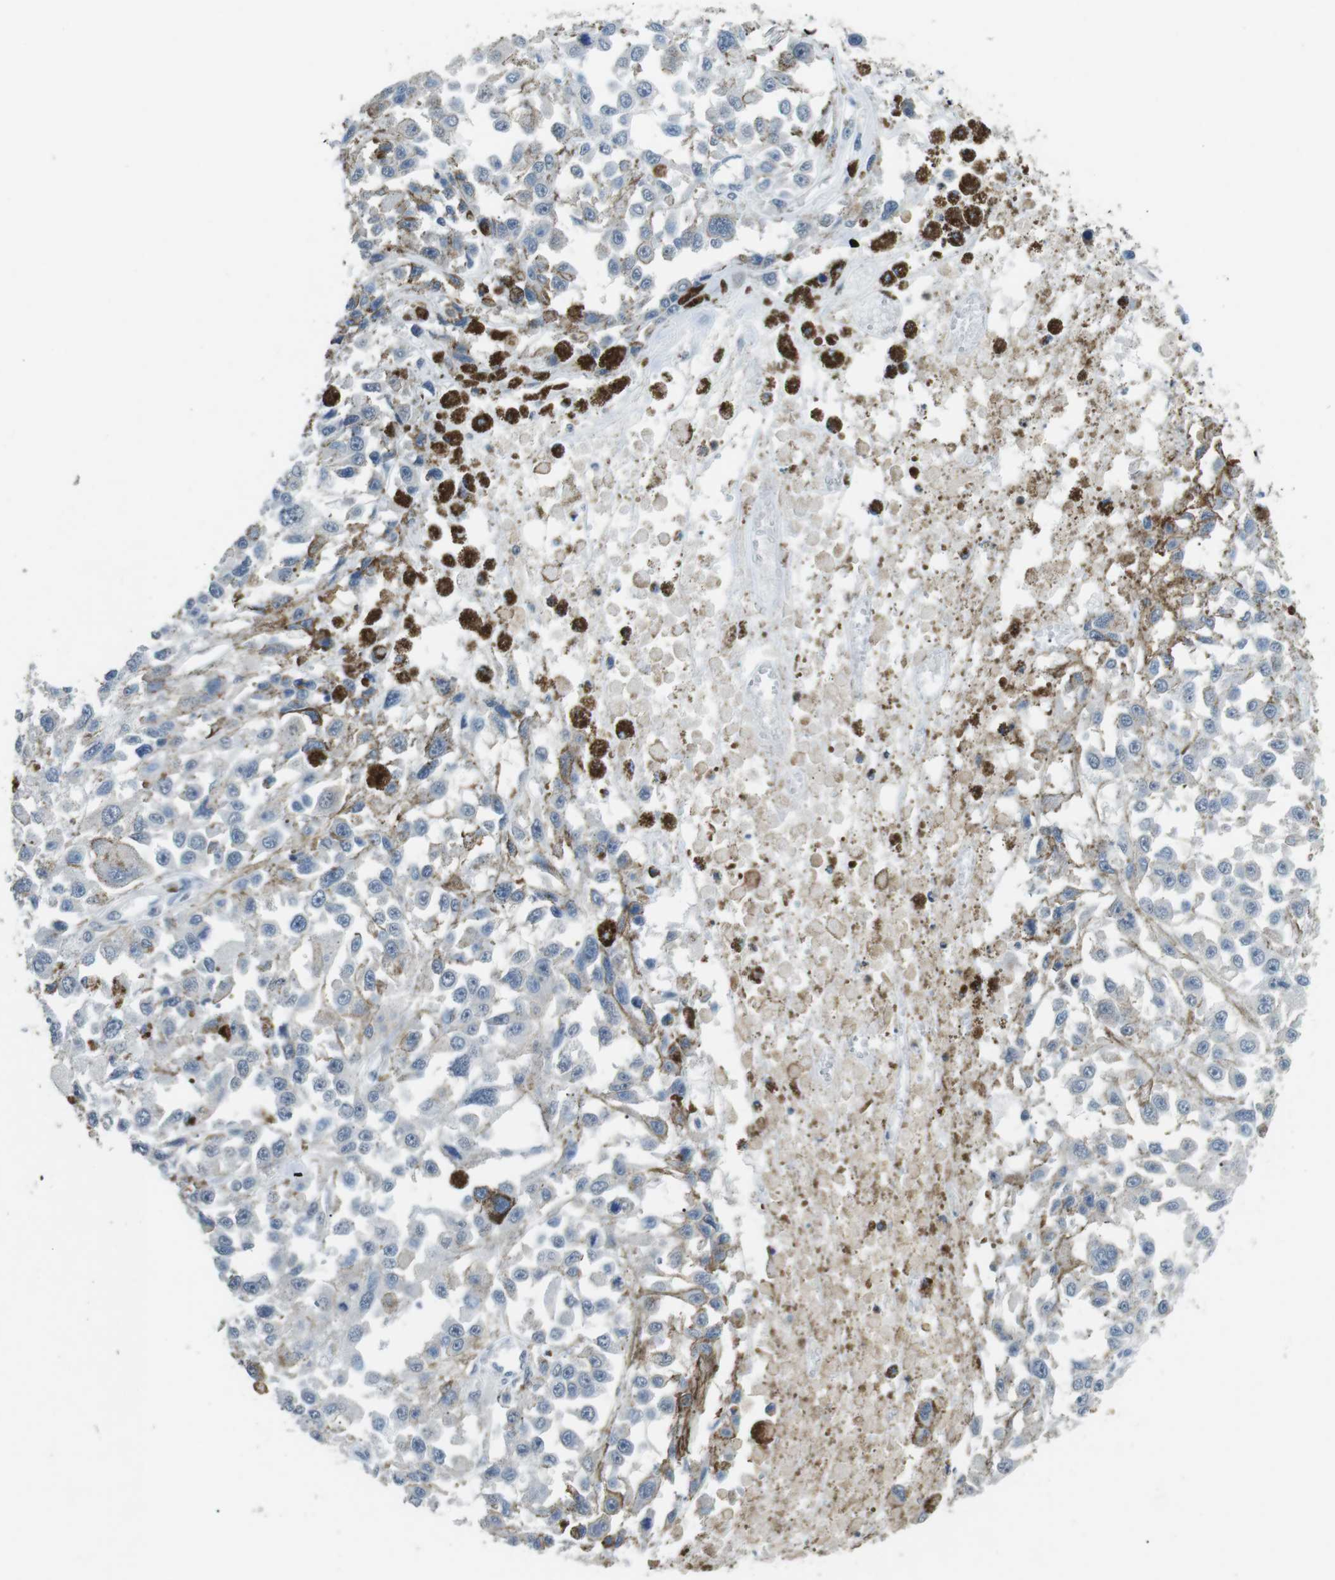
{"staining": {"intensity": "negative", "quantity": "none", "location": "none"}, "tissue": "melanoma", "cell_type": "Tumor cells", "image_type": "cancer", "snomed": [{"axis": "morphology", "description": "Malignant melanoma, Metastatic site"}, {"axis": "topography", "description": "Lymph node"}], "caption": "A high-resolution photomicrograph shows immunohistochemistry staining of melanoma, which shows no significant expression in tumor cells. (DAB immunohistochemistry, high magnification).", "gene": "GZMM", "patient": {"sex": "male", "age": 59}}